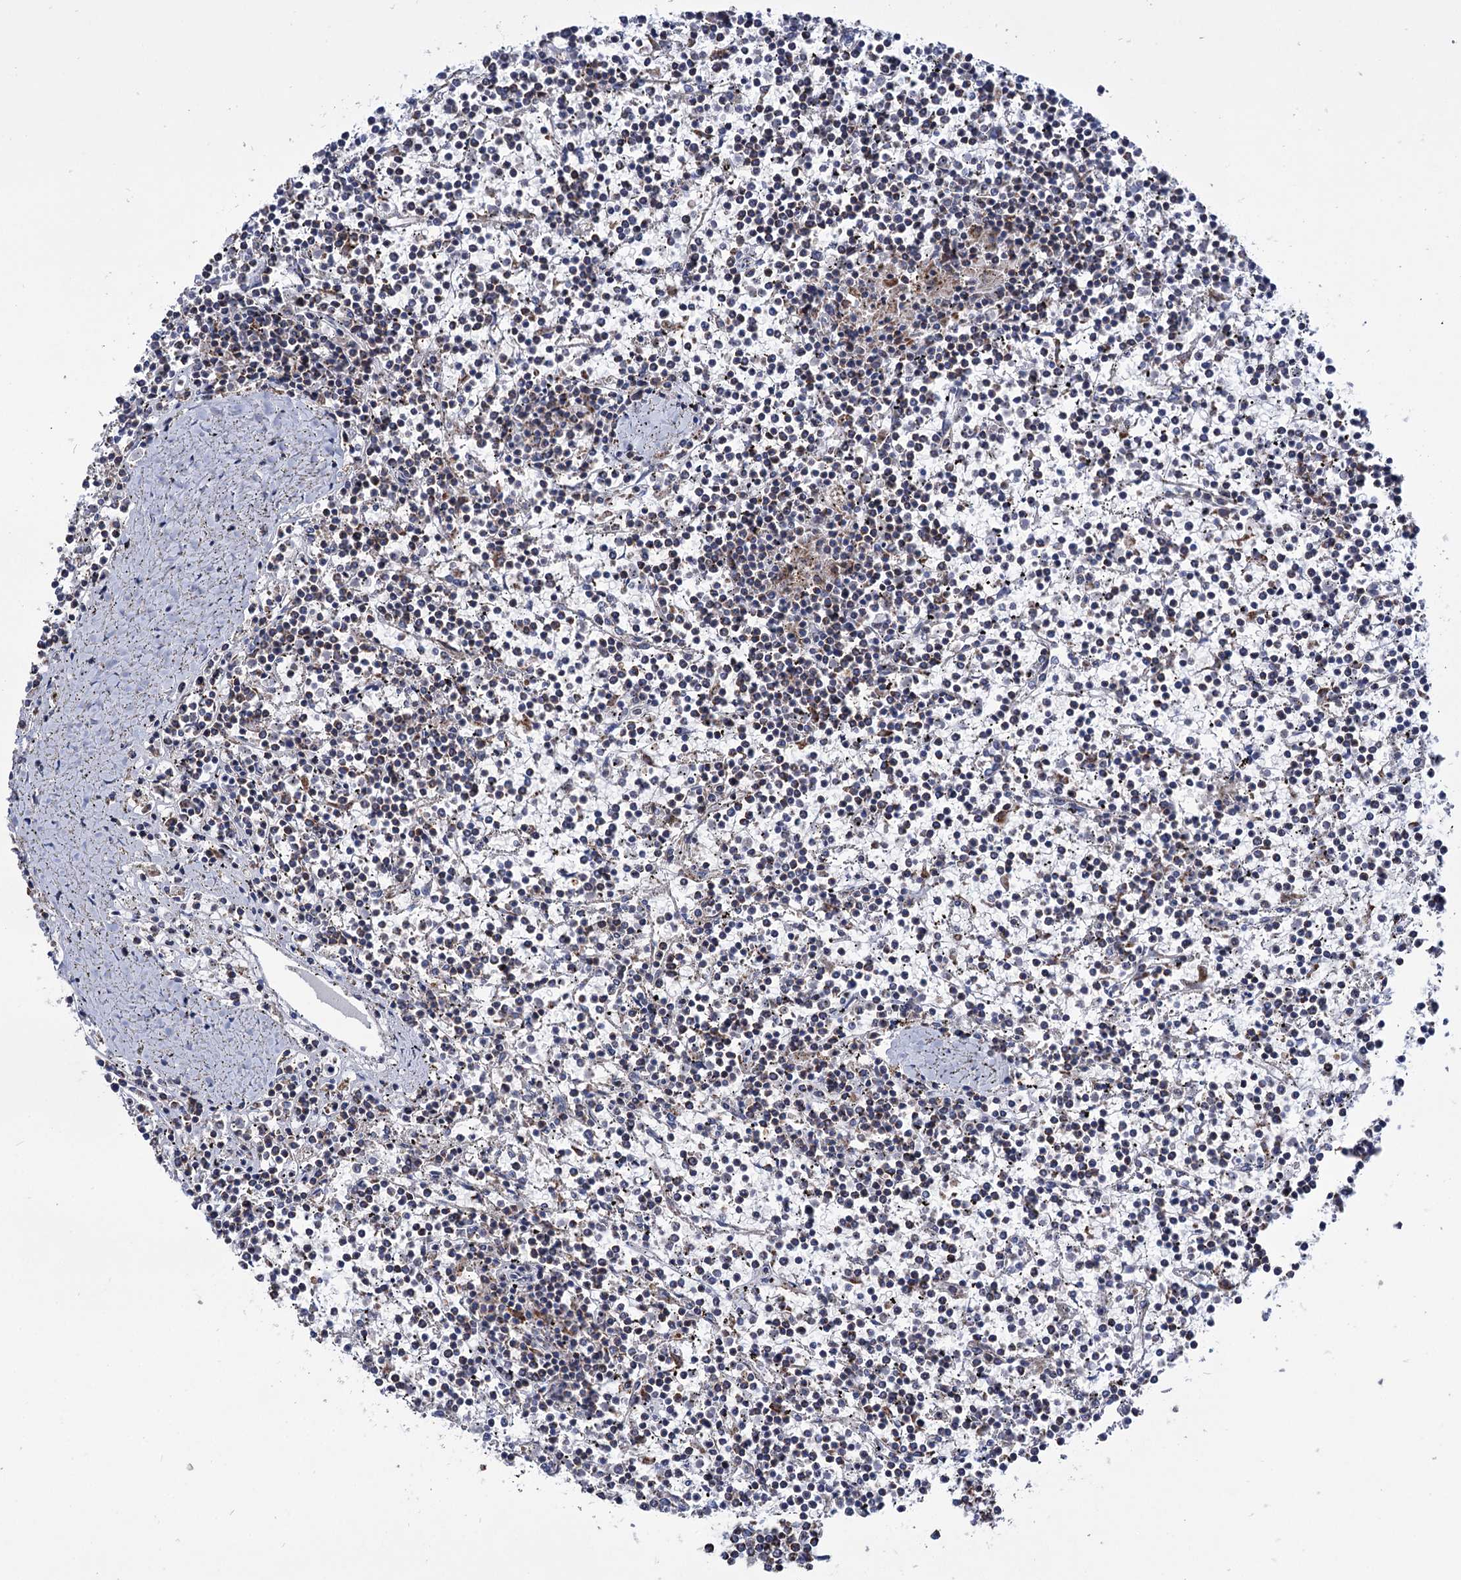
{"staining": {"intensity": "negative", "quantity": "none", "location": "none"}, "tissue": "lymphoma", "cell_type": "Tumor cells", "image_type": "cancer", "snomed": [{"axis": "morphology", "description": "Malignant lymphoma, non-Hodgkin's type, Low grade"}, {"axis": "topography", "description": "Spleen"}], "caption": "Photomicrograph shows no significant protein expression in tumor cells of lymphoma.", "gene": "ABHD10", "patient": {"sex": "female", "age": 19}}